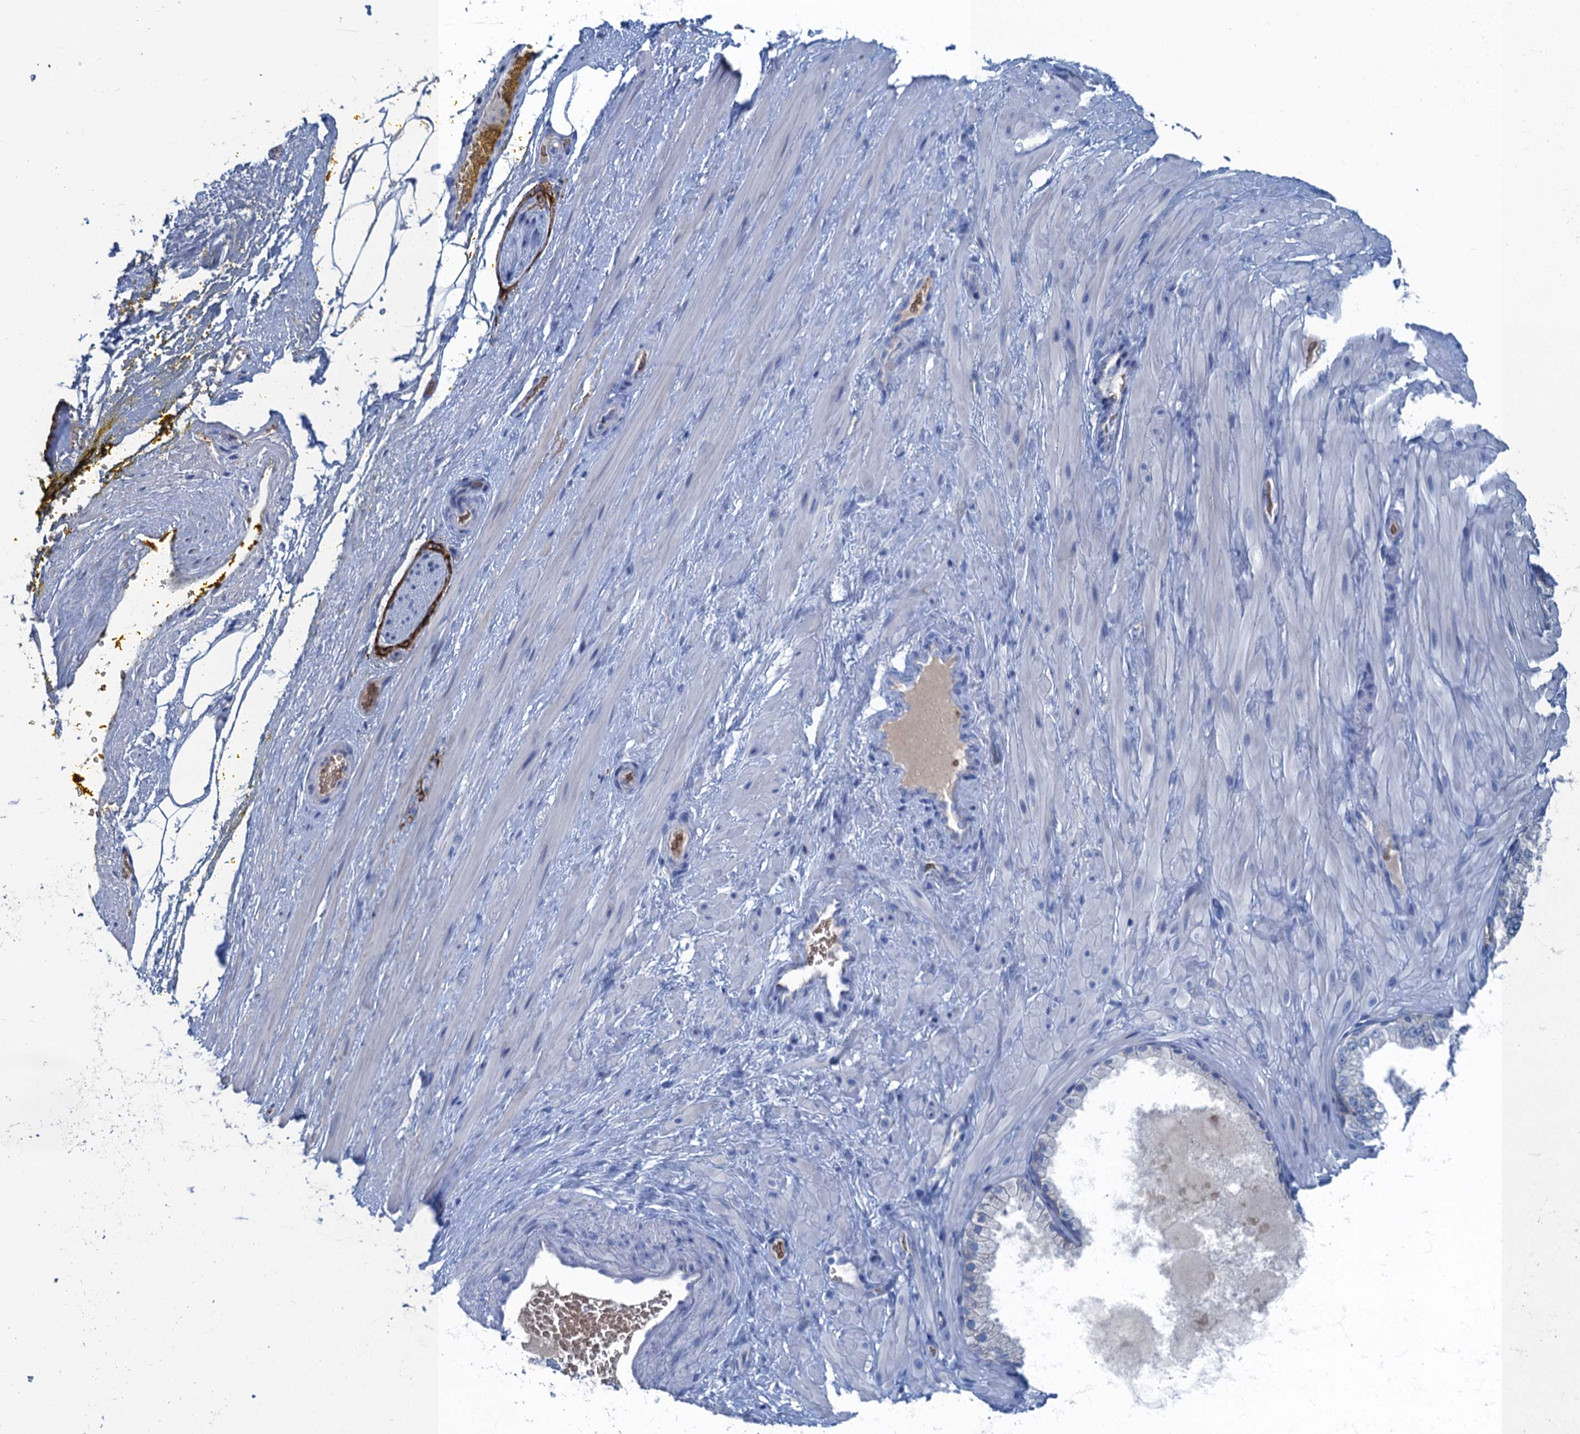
{"staining": {"intensity": "negative", "quantity": "none", "location": "none"}, "tissue": "adipose tissue", "cell_type": "Adipocytes", "image_type": "normal", "snomed": [{"axis": "morphology", "description": "Normal tissue, NOS"}, {"axis": "morphology", "description": "Adenocarcinoma, Low grade"}, {"axis": "topography", "description": "Prostate"}, {"axis": "topography", "description": "Peripheral nerve tissue"}], "caption": "This is an IHC micrograph of unremarkable human adipose tissue. There is no positivity in adipocytes.", "gene": "MYADML2", "patient": {"sex": "male", "age": 63}}